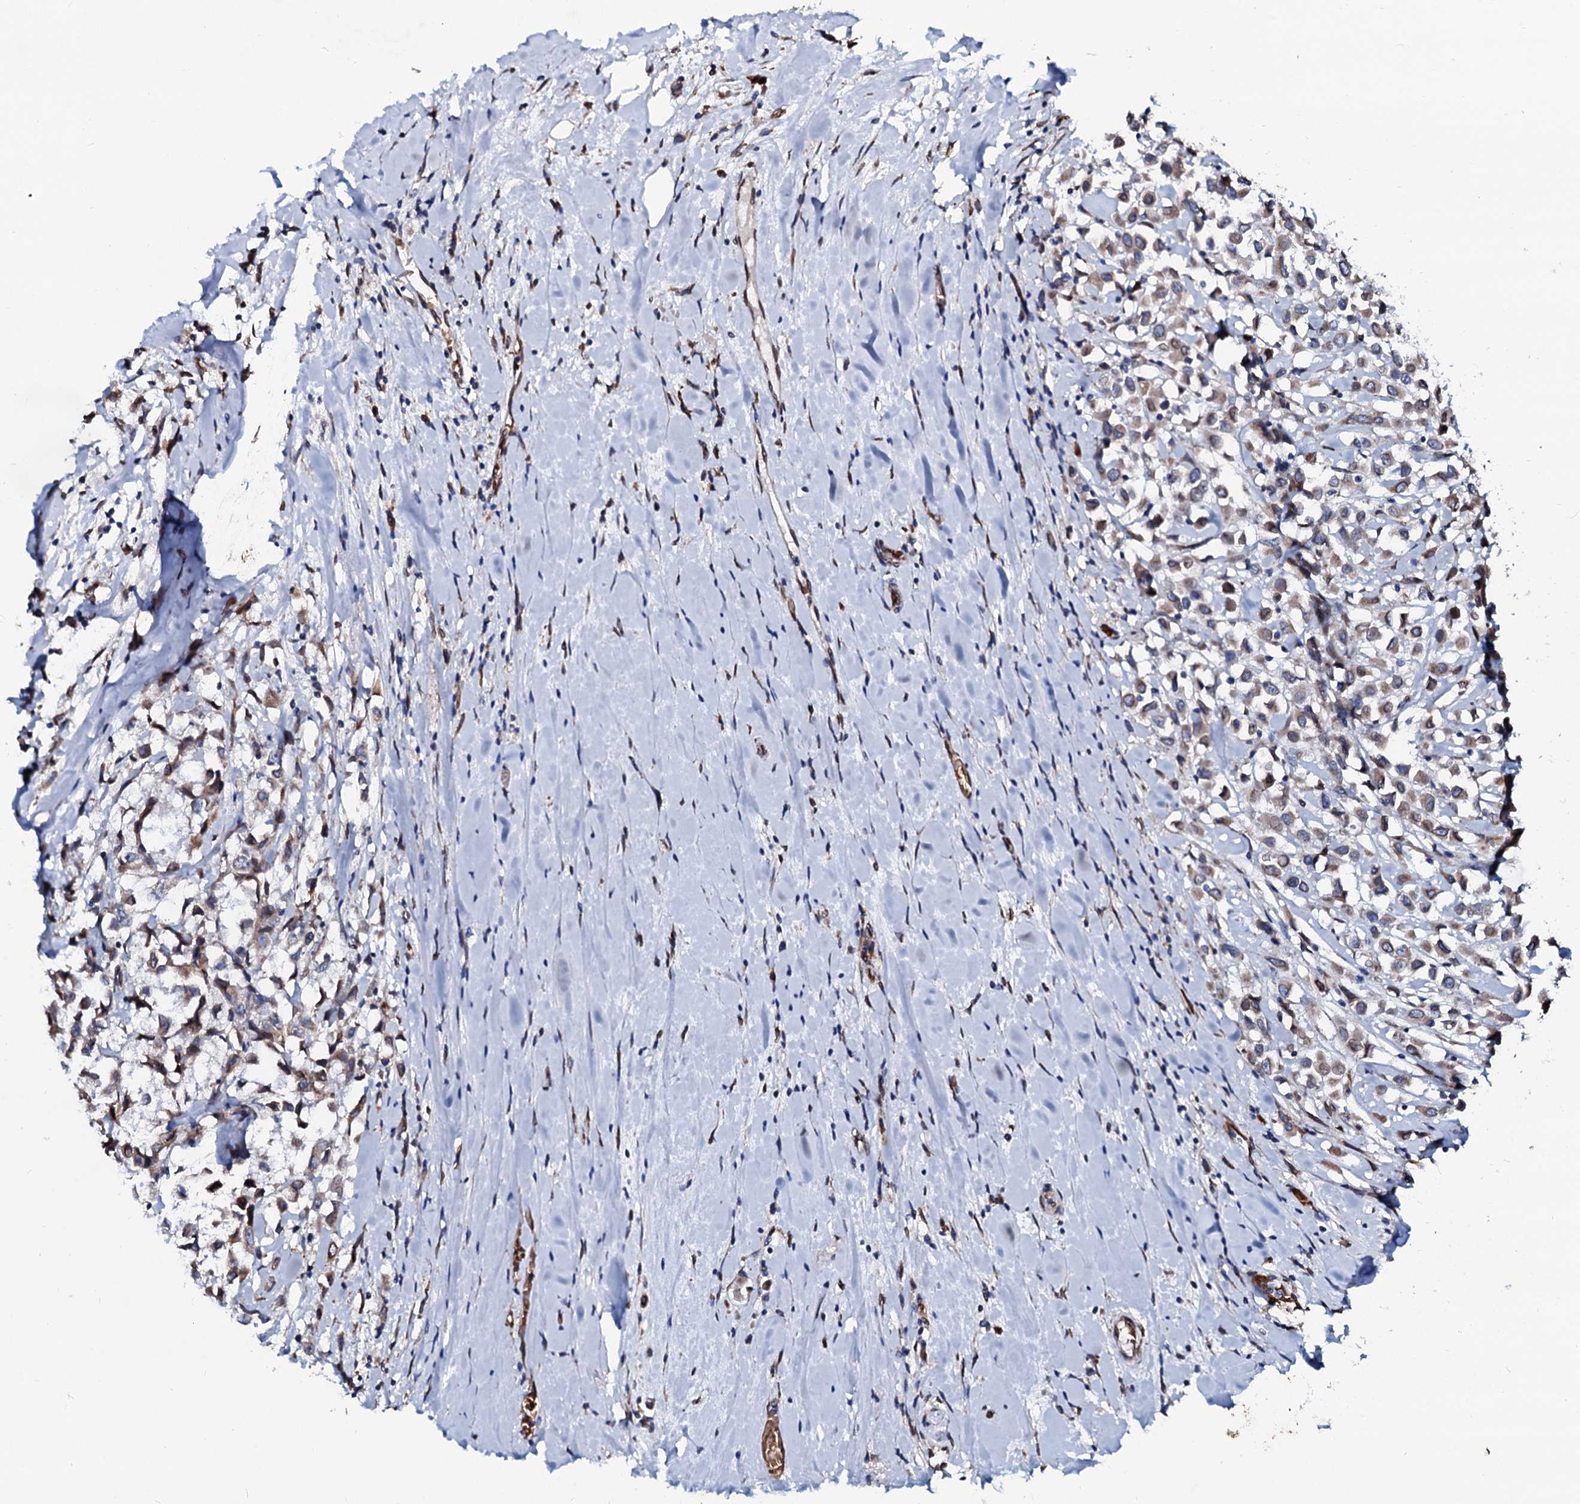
{"staining": {"intensity": "weak", "quantity": "25%-75%", "location": "cytoplasmic/membranous"}, "tissue": "breast cancer", "cell_type": "Tumor cells", "image_type": "cancer", "snomed": [{"axis": "morphology", "description": "Duct carcinoma"}, {"axis": "topography", "description": "Breast"}], "caption": "Breast cancer stained with a protein marker exhibits weak staining in tumor cells.", "gene": "NRP2", "patient": {"sex": "female", "age": 61}}